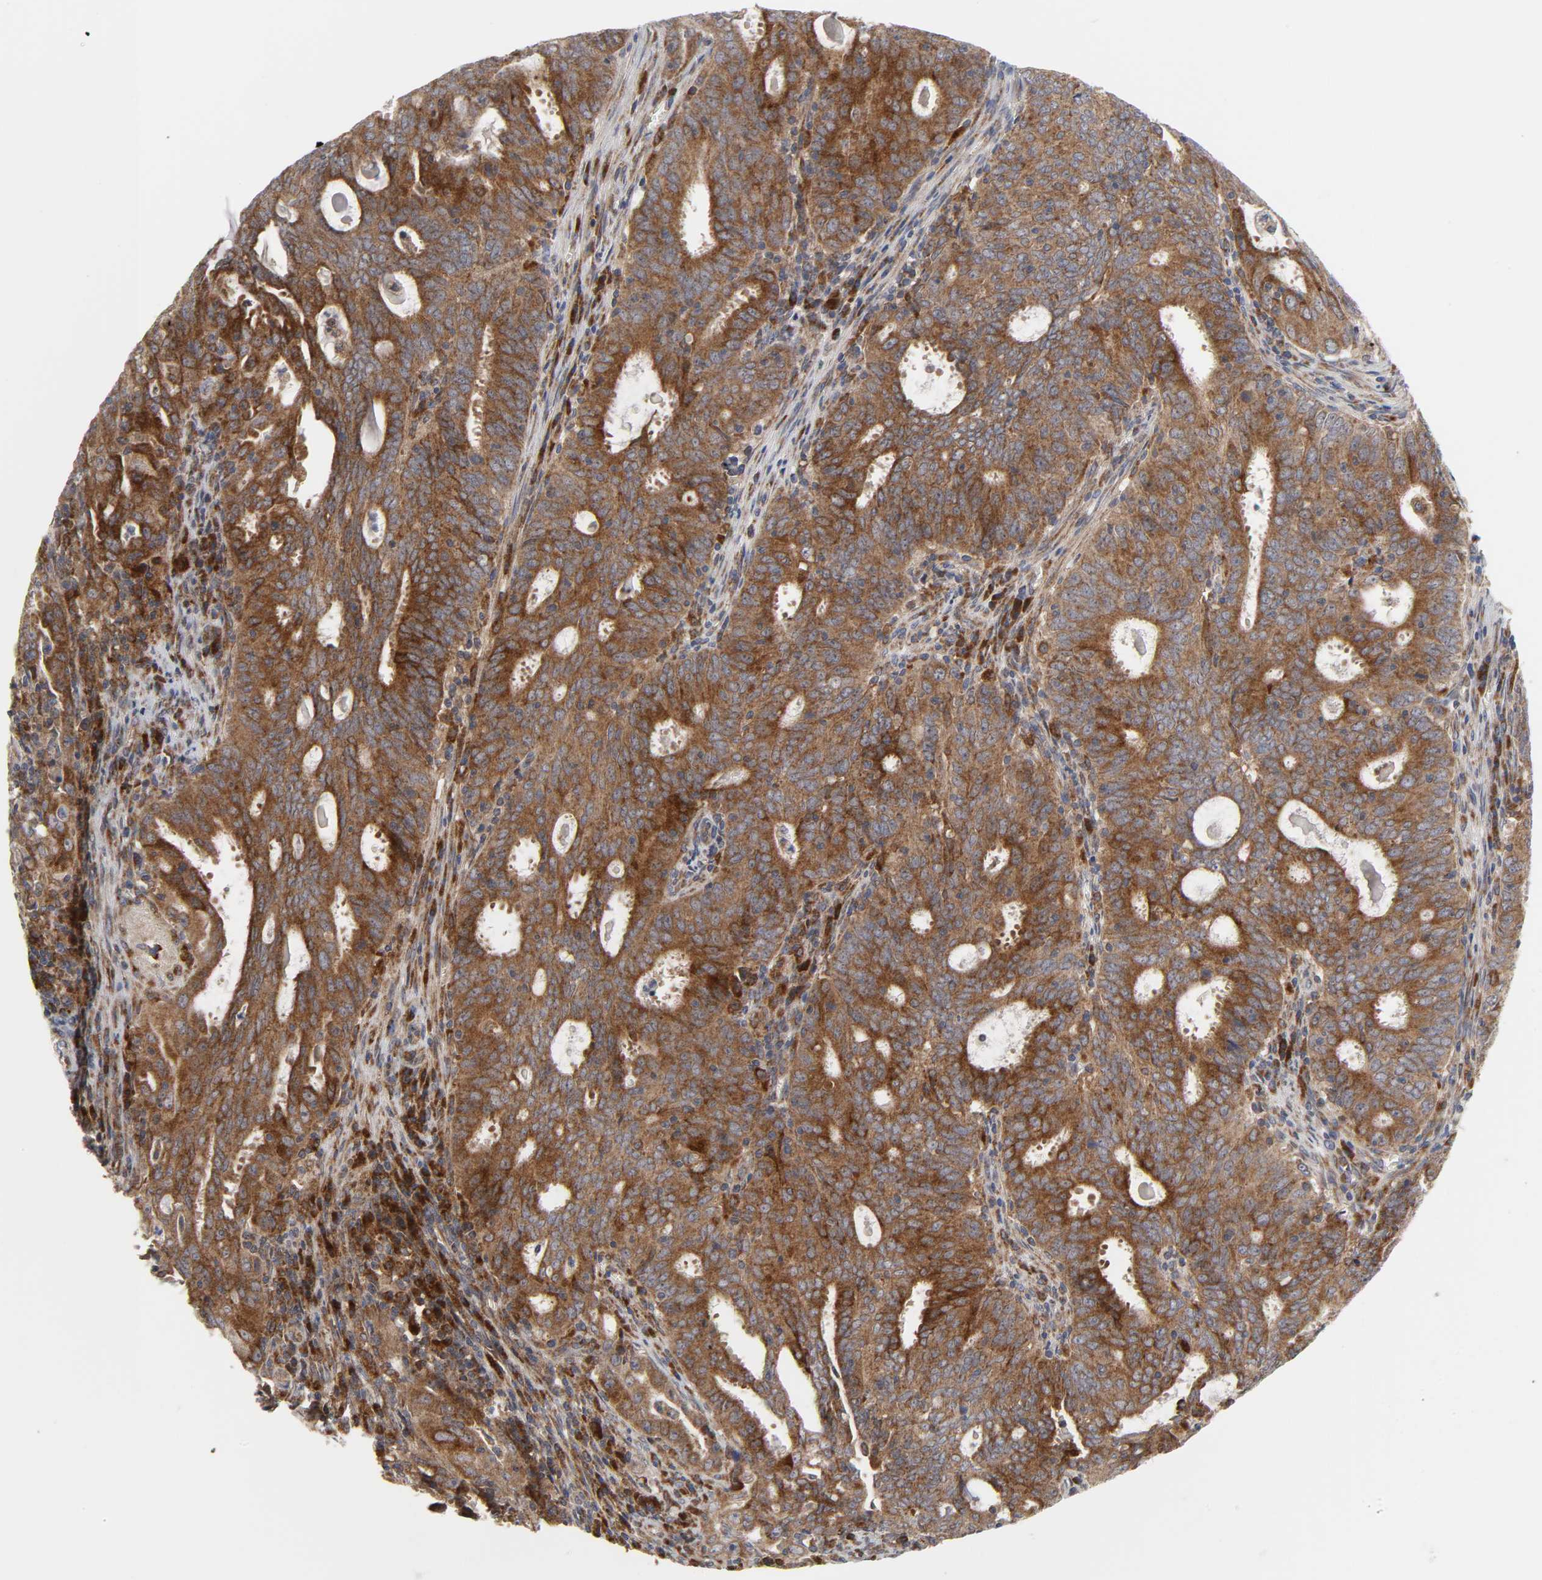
{"staining": {"intensity": "strong", "quantity": ">75%", "location": "cytoplasmic/membranous"}, "tissue": "cervical cancer", "cell_type": "Tumor cells", "image_type": "cancer", "snomed": [{"axis": "morphology", "description": "Adenocarcinoma, NOS"}, {"axis": "topography", "description": "Cervix"}], "caption": "Brown immunohistochemical staining in cervical cancer reveals strong cytoplasmic/membranous staining in approximately >75% of tumor cells.", "gene": "BAX", "patient": {"sex": "female", "age": 44}}